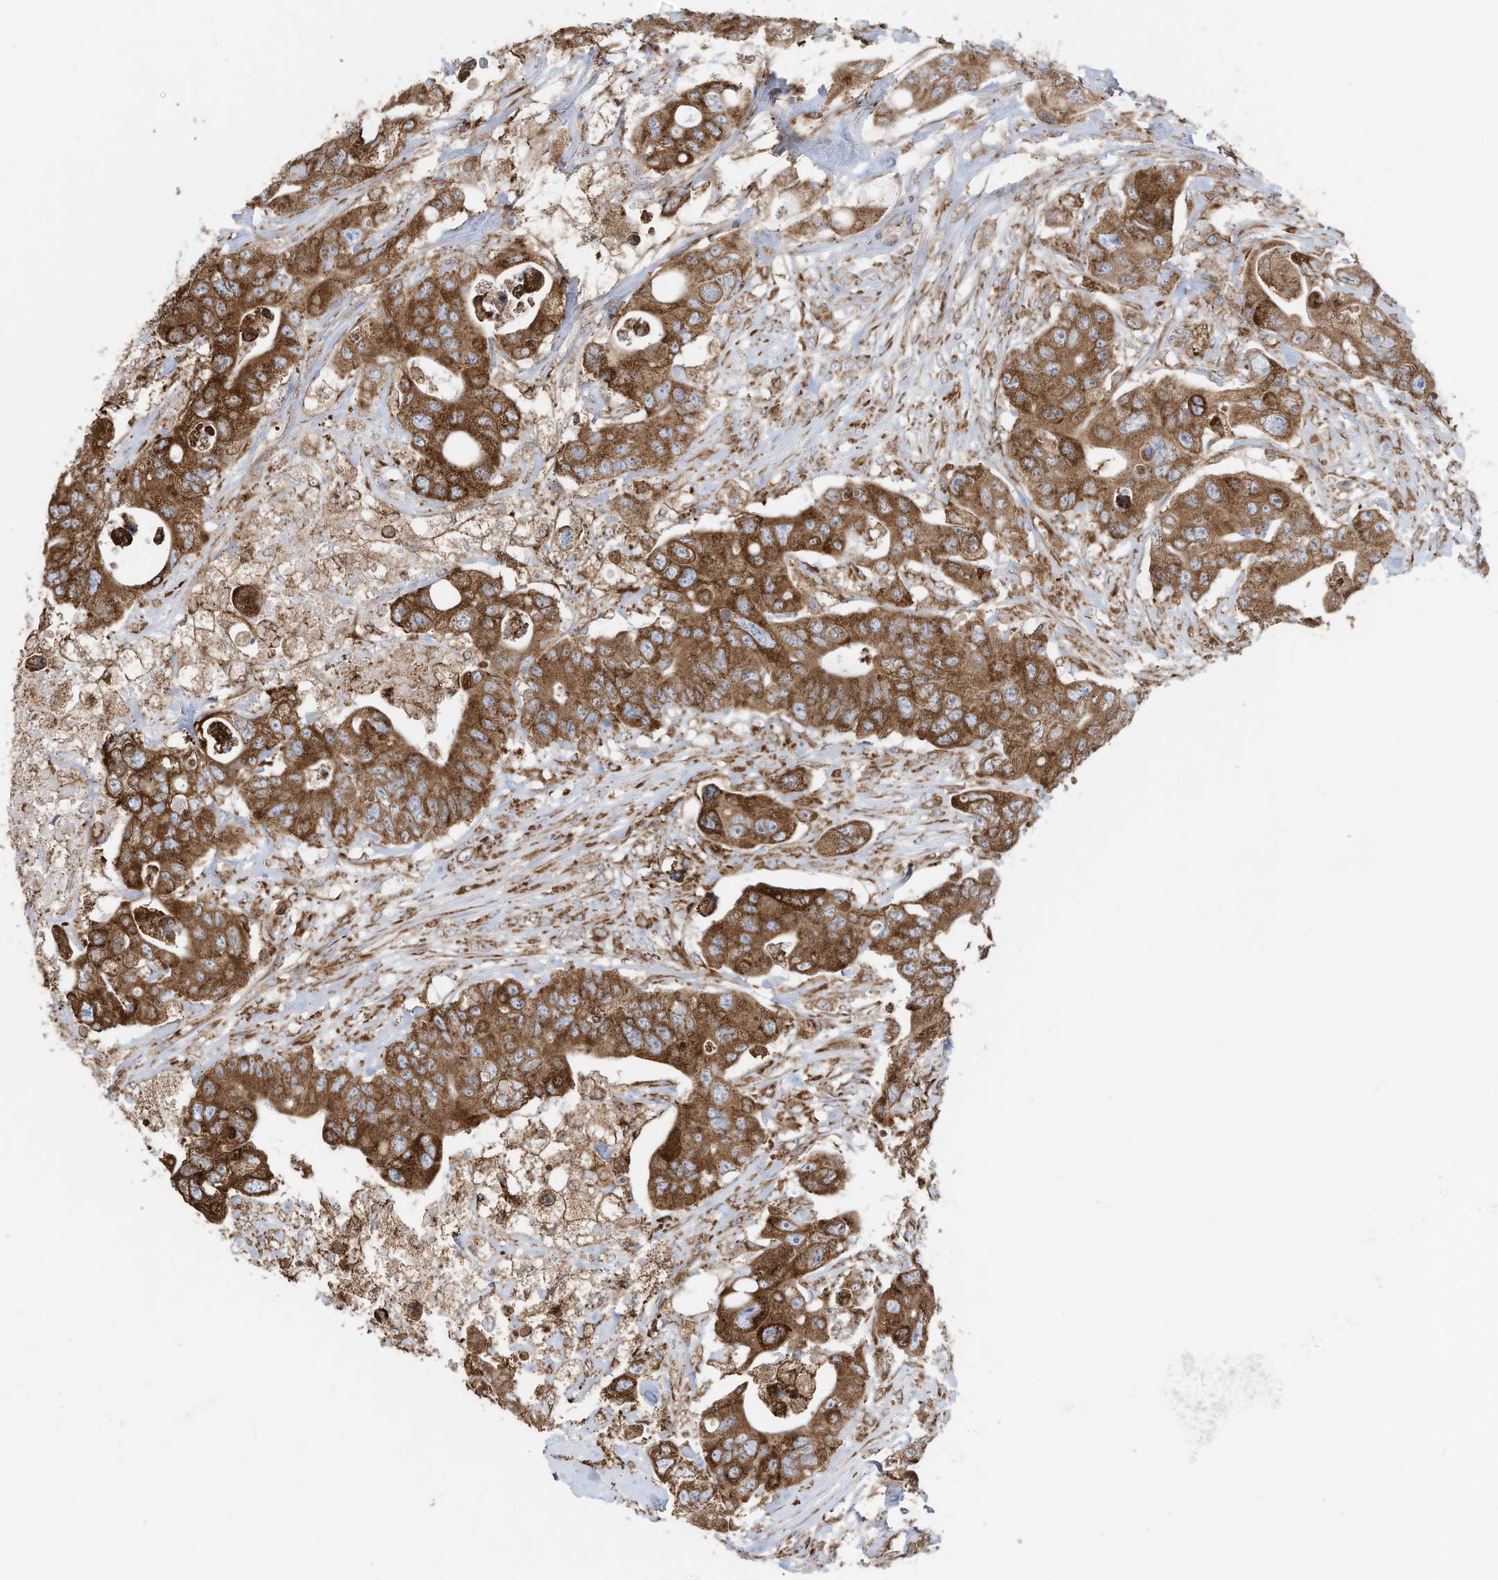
{"staining": {"intensity": "strong", "quantity": ">75%", "location": "cytoplasmic/membranous"}, "tissue": "colorectal cancer", "cell_type": "Tumor cells", "image_type": "cancer", "snomed": [{"axis": "morphology", "description": "Adenocarcinoma, NOS"}, {"axis": "topography", "description": "Colon"}], "caption": "Immunohistochemistry (DAB) staining of colorectal adenocarcinoma demonstrates strong cytoplasmic/membranous protein expression in approximately >75% of tumor cells. (DAB (3,3'-diaminobenzidine) IHC, brown staining for protein, blue staining for nuclei).", "gene": "ZNF354C", "patient": {"sex": "female", "age": 46}}